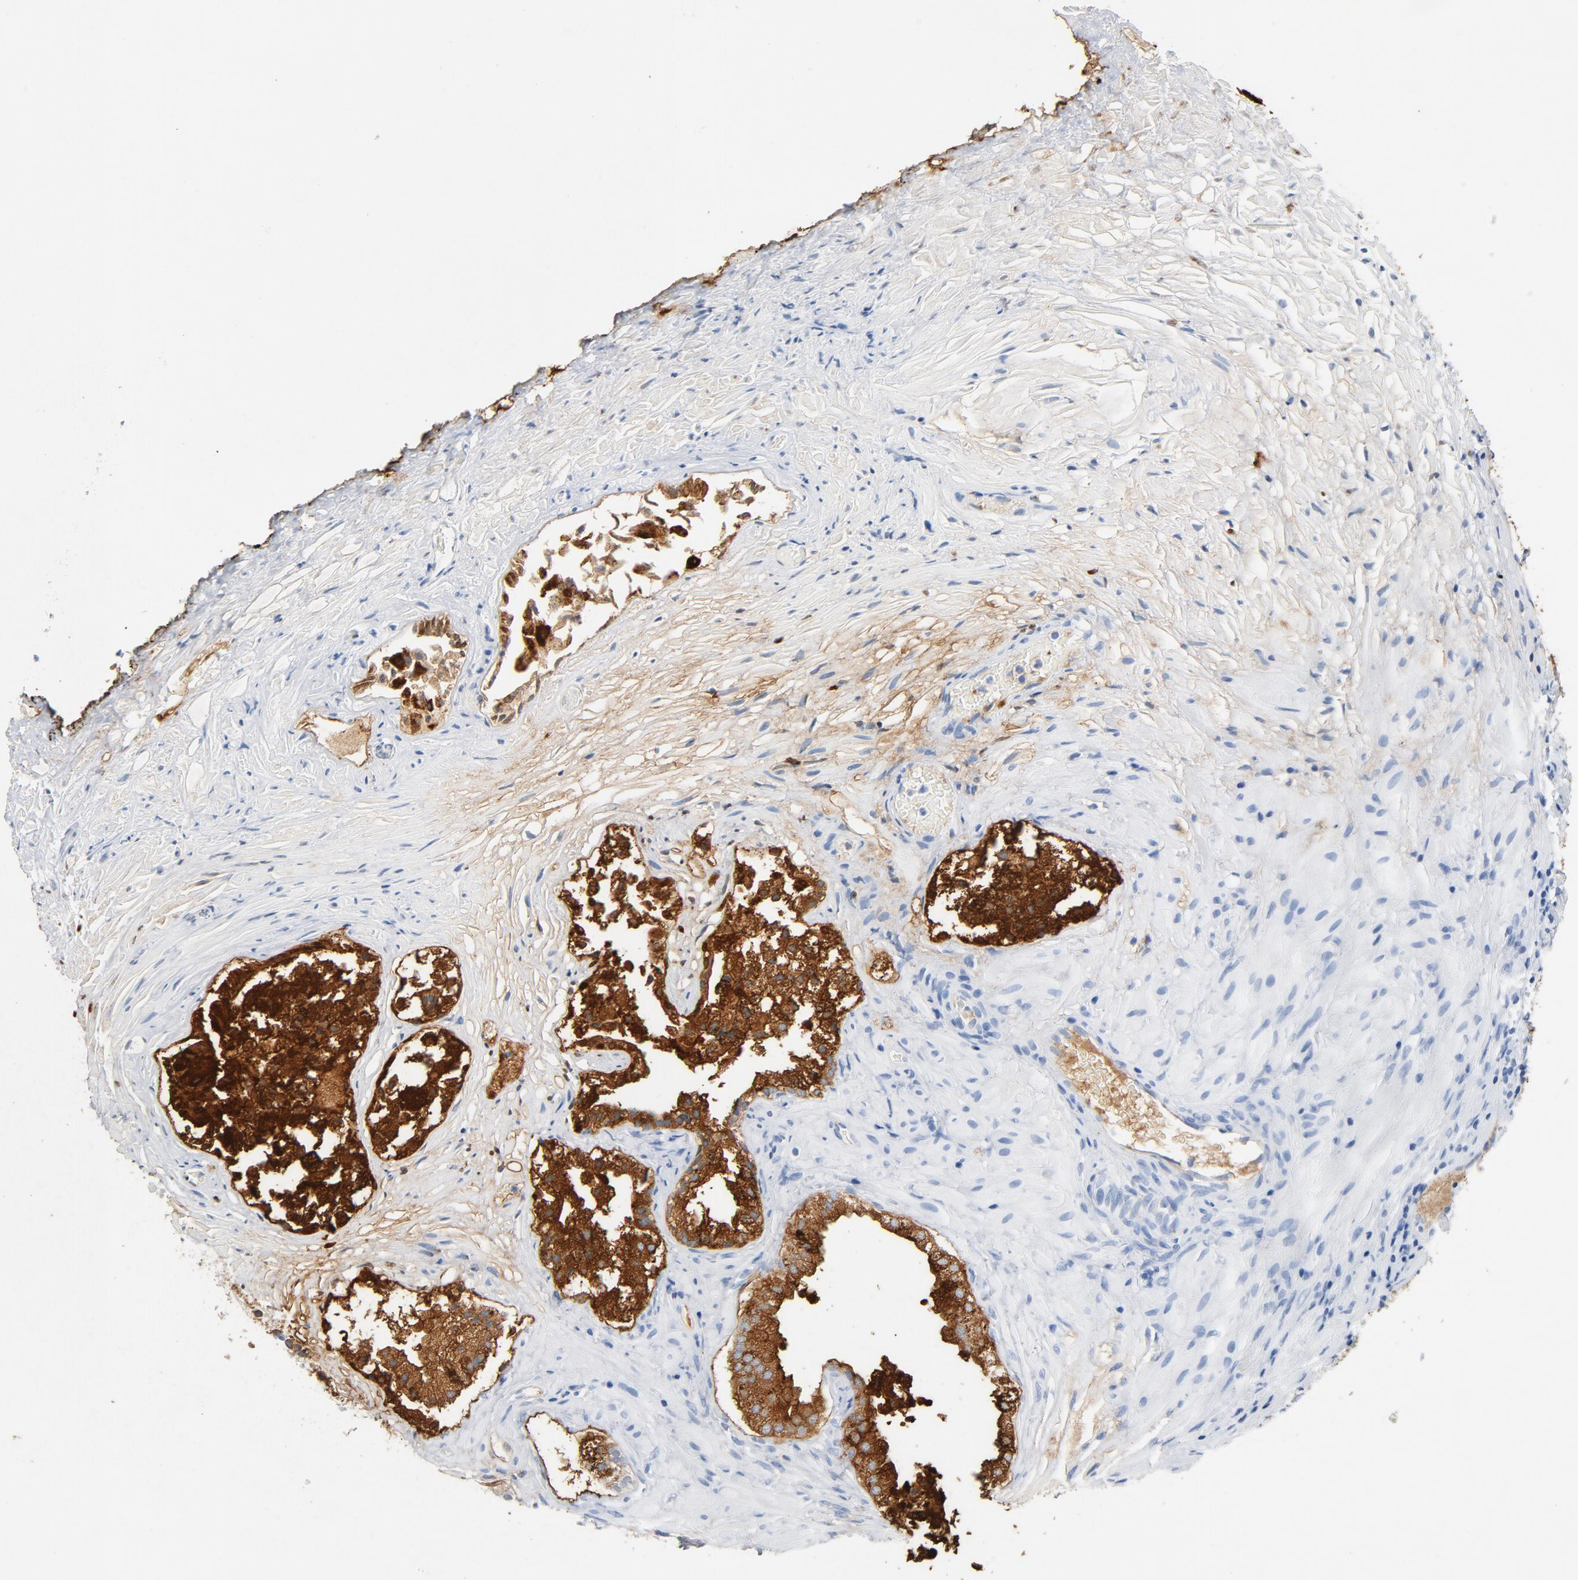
{"staining": {"intensity": "strong", "quantity": ">75%", "location": "cytoplasmic/membranous"}, "tissue": "prostate", "cell_type": "Glandular cells", "image_type": "normal", "snomed": [{"axis": "morphology", "description": "Normal tissue, NOS"}, {"axis": "topography", "description": "Prostate"}], "caption": "Prostate stained with DAB (3,3'-diaminobenzidine) IHC shows high levels of strong cytoplasmic/membranous staining in about >75% of glandular cells.", "gene": "PTPRB", "patient": {"sex": "male", "age": 76}}